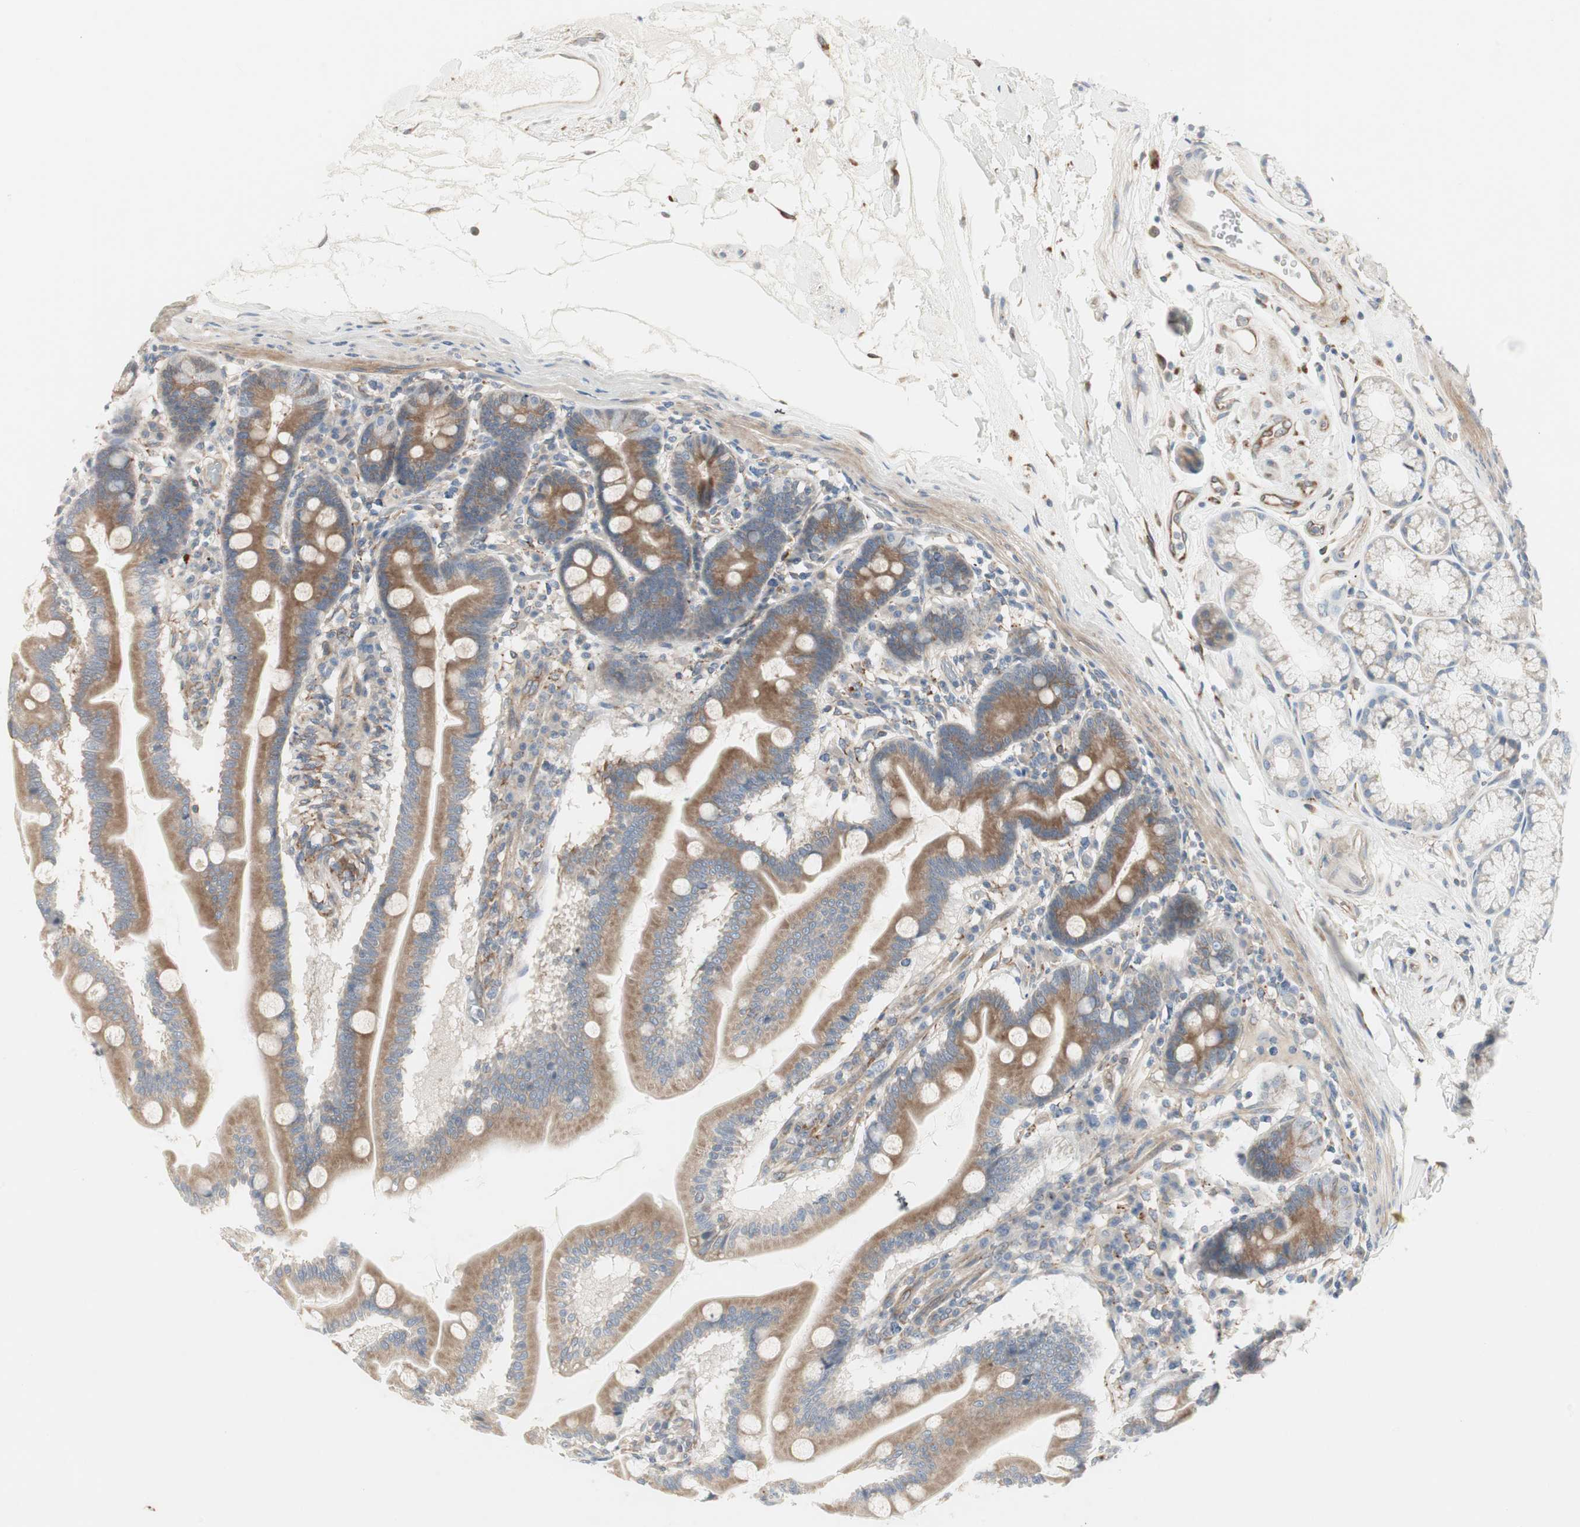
{"staining": {"intensity": "moderate", "quantity": ">75%", "location": "cytoplasmic/membranous"}, "tissue": "duodenum", "cell_type": "Glandular cells", "image_type": "normal", "snomed": [{"axis": "morphology", "description": "Normal tissue, NOS"}, {"axis": "topography", "description": "Duodenum"}], "caption": "Glandular cells reveal moderate cytoplasmic/membranous positivity in about >75% of cells in benign duodenum. (Stains: DAB in brown, nuclei in blue, Microscopy: brightfield microscopy at high magnification).", "gene": "H6PD", "patient": {"sex": "female", "age": 64}}